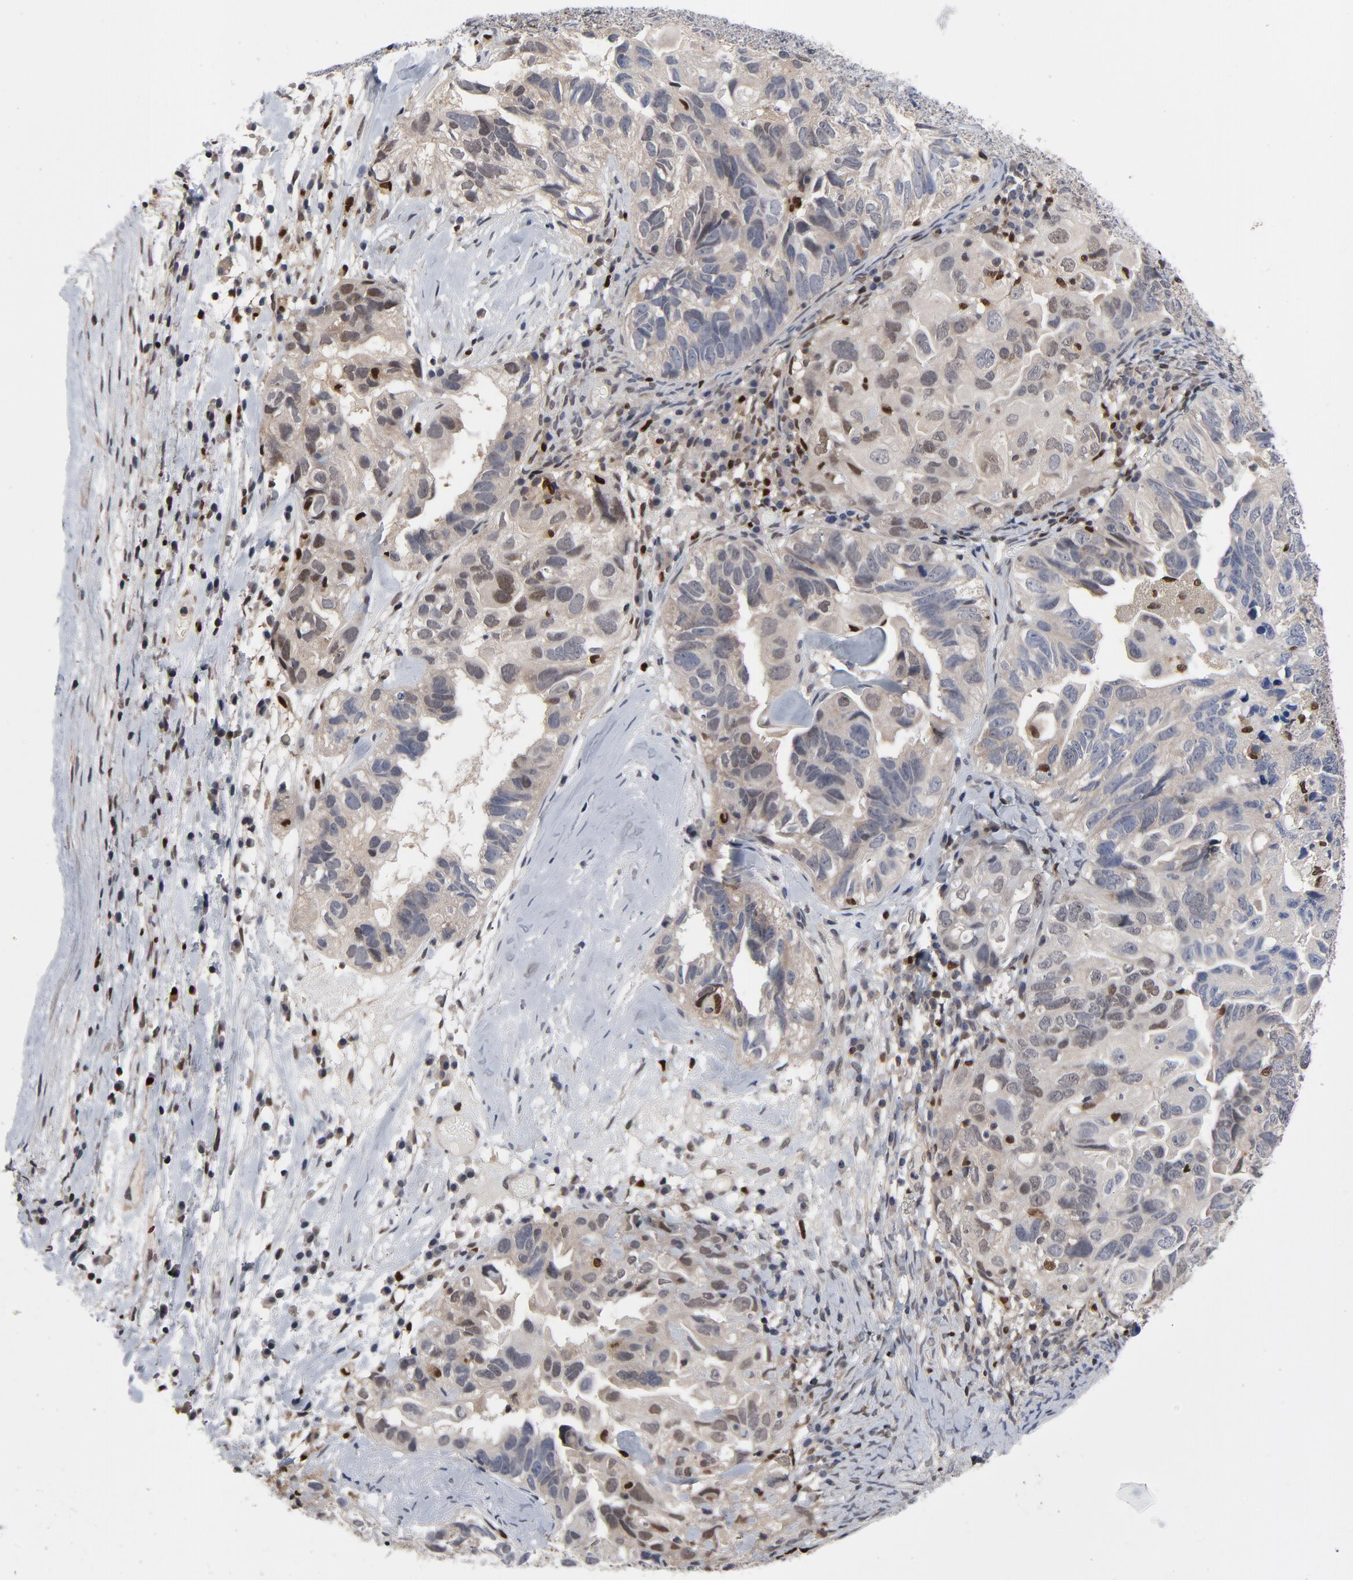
{"staining": {"intensity": "weak", "quantity": "25%-75%", "location": "cytoplasmic/membranous"}, "tissue": "ovarian cancer", "cell_type": "Tumor cells", "image_type": "cancer", "snomed": [{"axis": "morphology", "description": "Cystadenocarcinoma, serous, NOS"}, {"axis": "topography", "description": "Ovary"}], "caption": "Ovarian serous cystadenocarcinoma tissue exhibits weak cytoplasmic/membranous positivity in approximately 25%-75% of tumor cells, visualized by immunohistochemistry.", "gene": "NFKB1", "patient": {"sex": "female", "age": 82}}